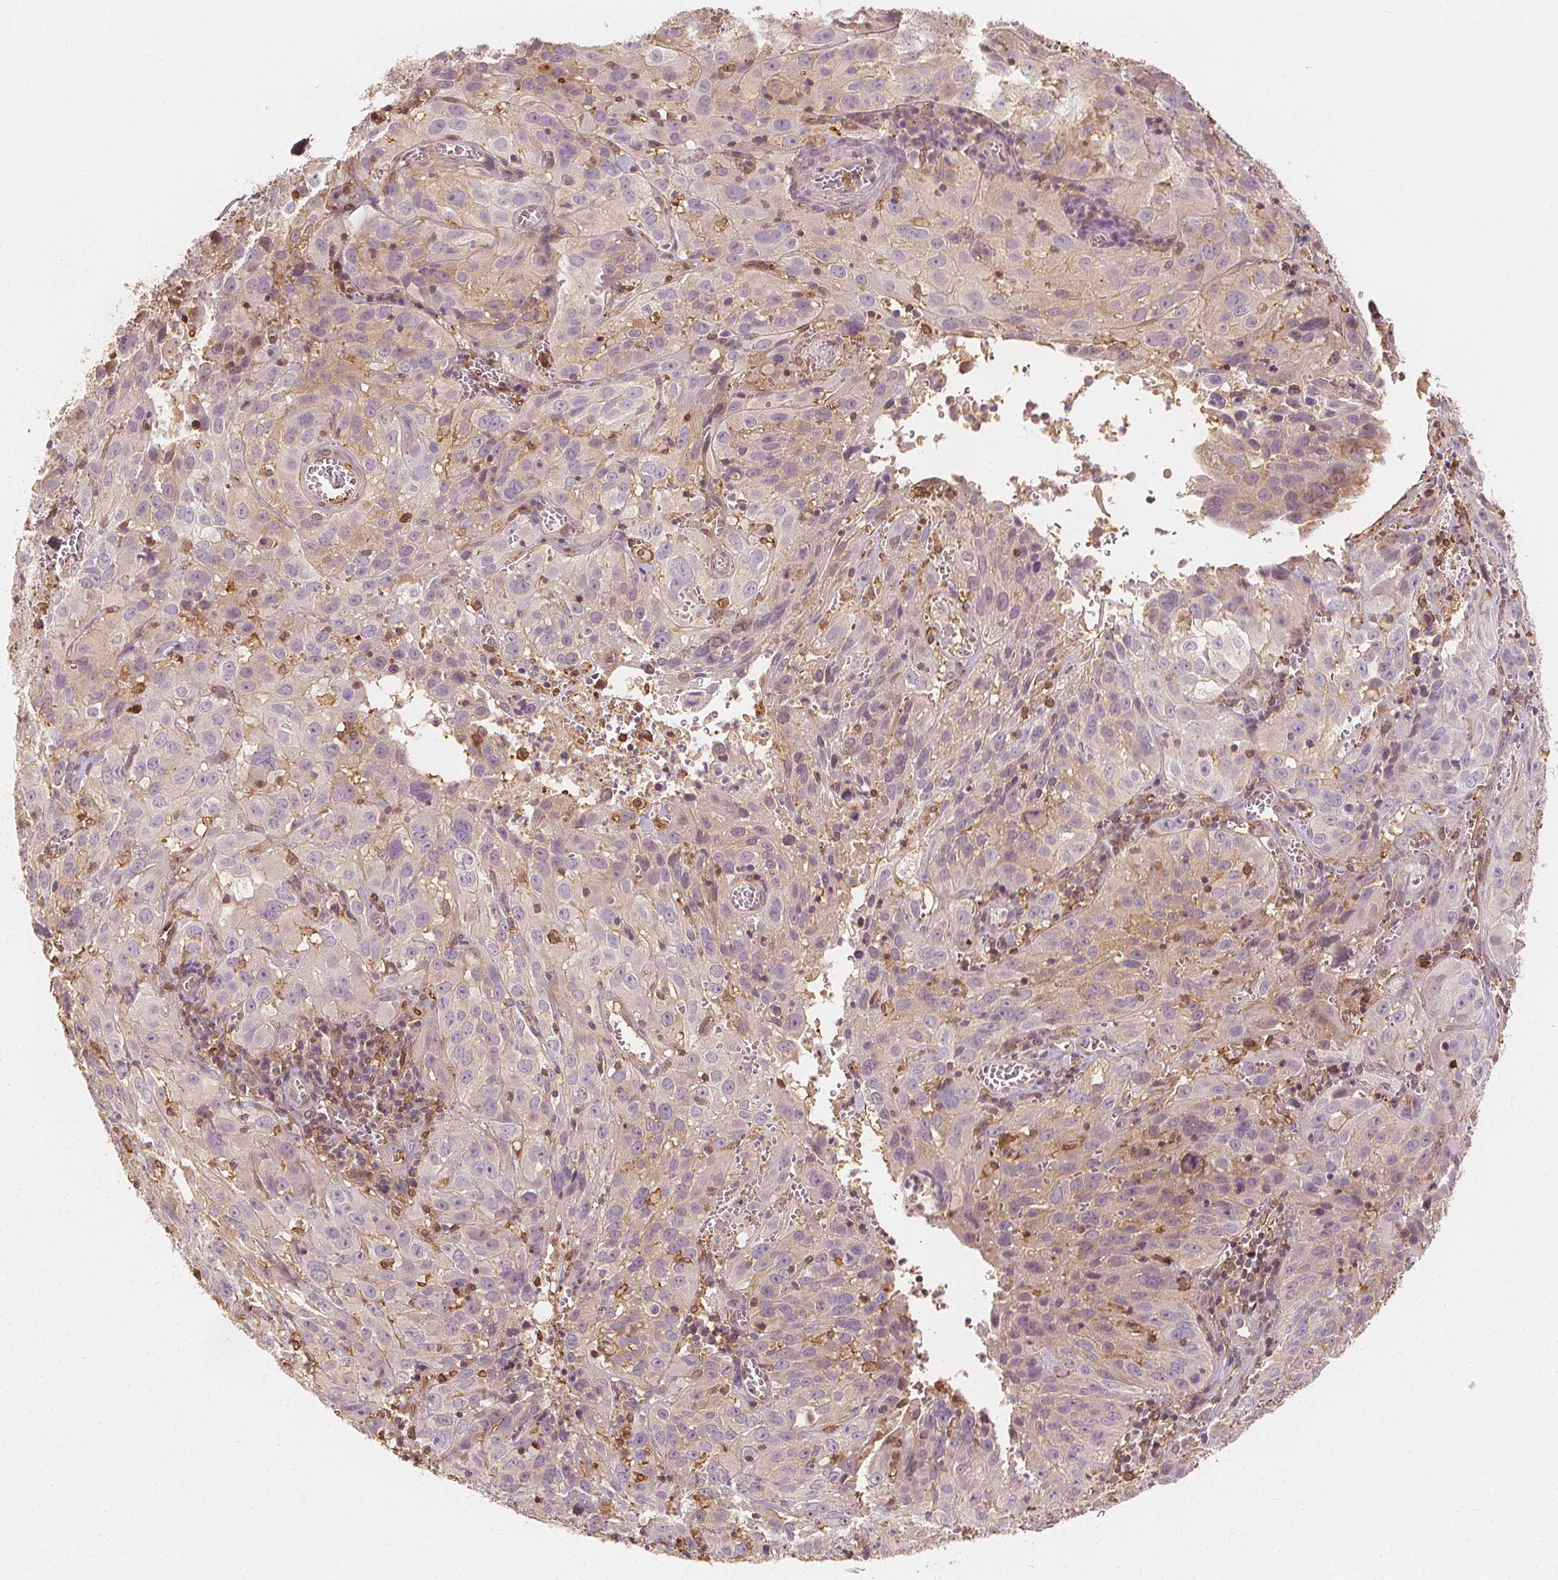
{"staining": {"intensity": "negative", "quantity": "none", "location": "none"}, "tissue": "cervical cancer", "cell_type": "Tumor cells", "image_type": "cancer", "snomed": [{"axis": "morphology", "description": "Squamous cell carcinoma, NOS"}, {"axis": "topography", "description": "Cervix"}], "caption": "Tumor cells show no significant staining in cervical cancer (squamous cell carcinoma).", "gene": "ARHGAP26", "patient": {"sex": "female", "age": 32}}